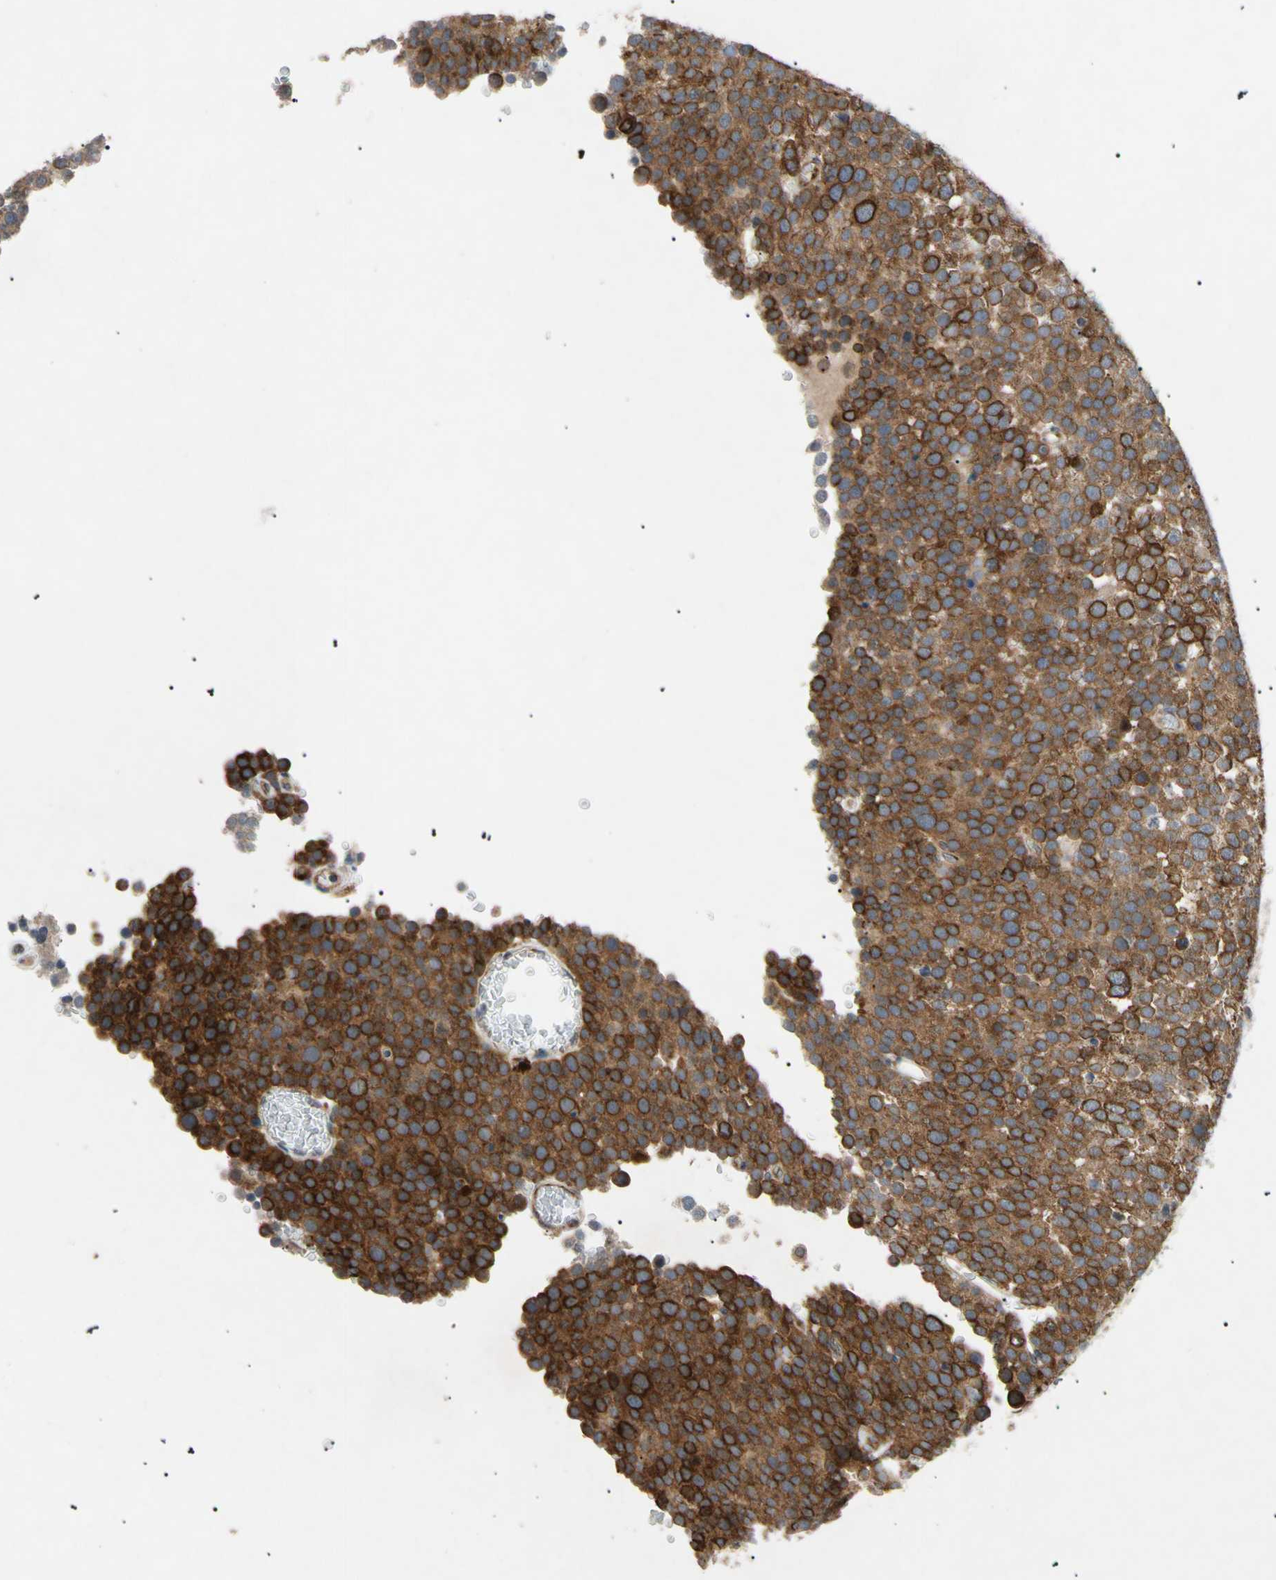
{"staining": {"intensity": "strong", "quantity": ">75%", "location": "none"}, "tissue": "testis cancer", "cell_type": "Tumor cells", "image_type": "cancer", "snomed": [{"axis": "morphology", "description": "Seminoma, NOS"}, {"axis": "topography", "description": "Testis"}], "caption": "This photomicrograph displays testis cancer (seminoma) stained with IHC to label a protein in brown. The None of tumor cells show strong positivity for the protein. Nuclei are counter-stained blue.", "gene": "TUBB4A", "patient": {"sex": "male", "age": 71}}